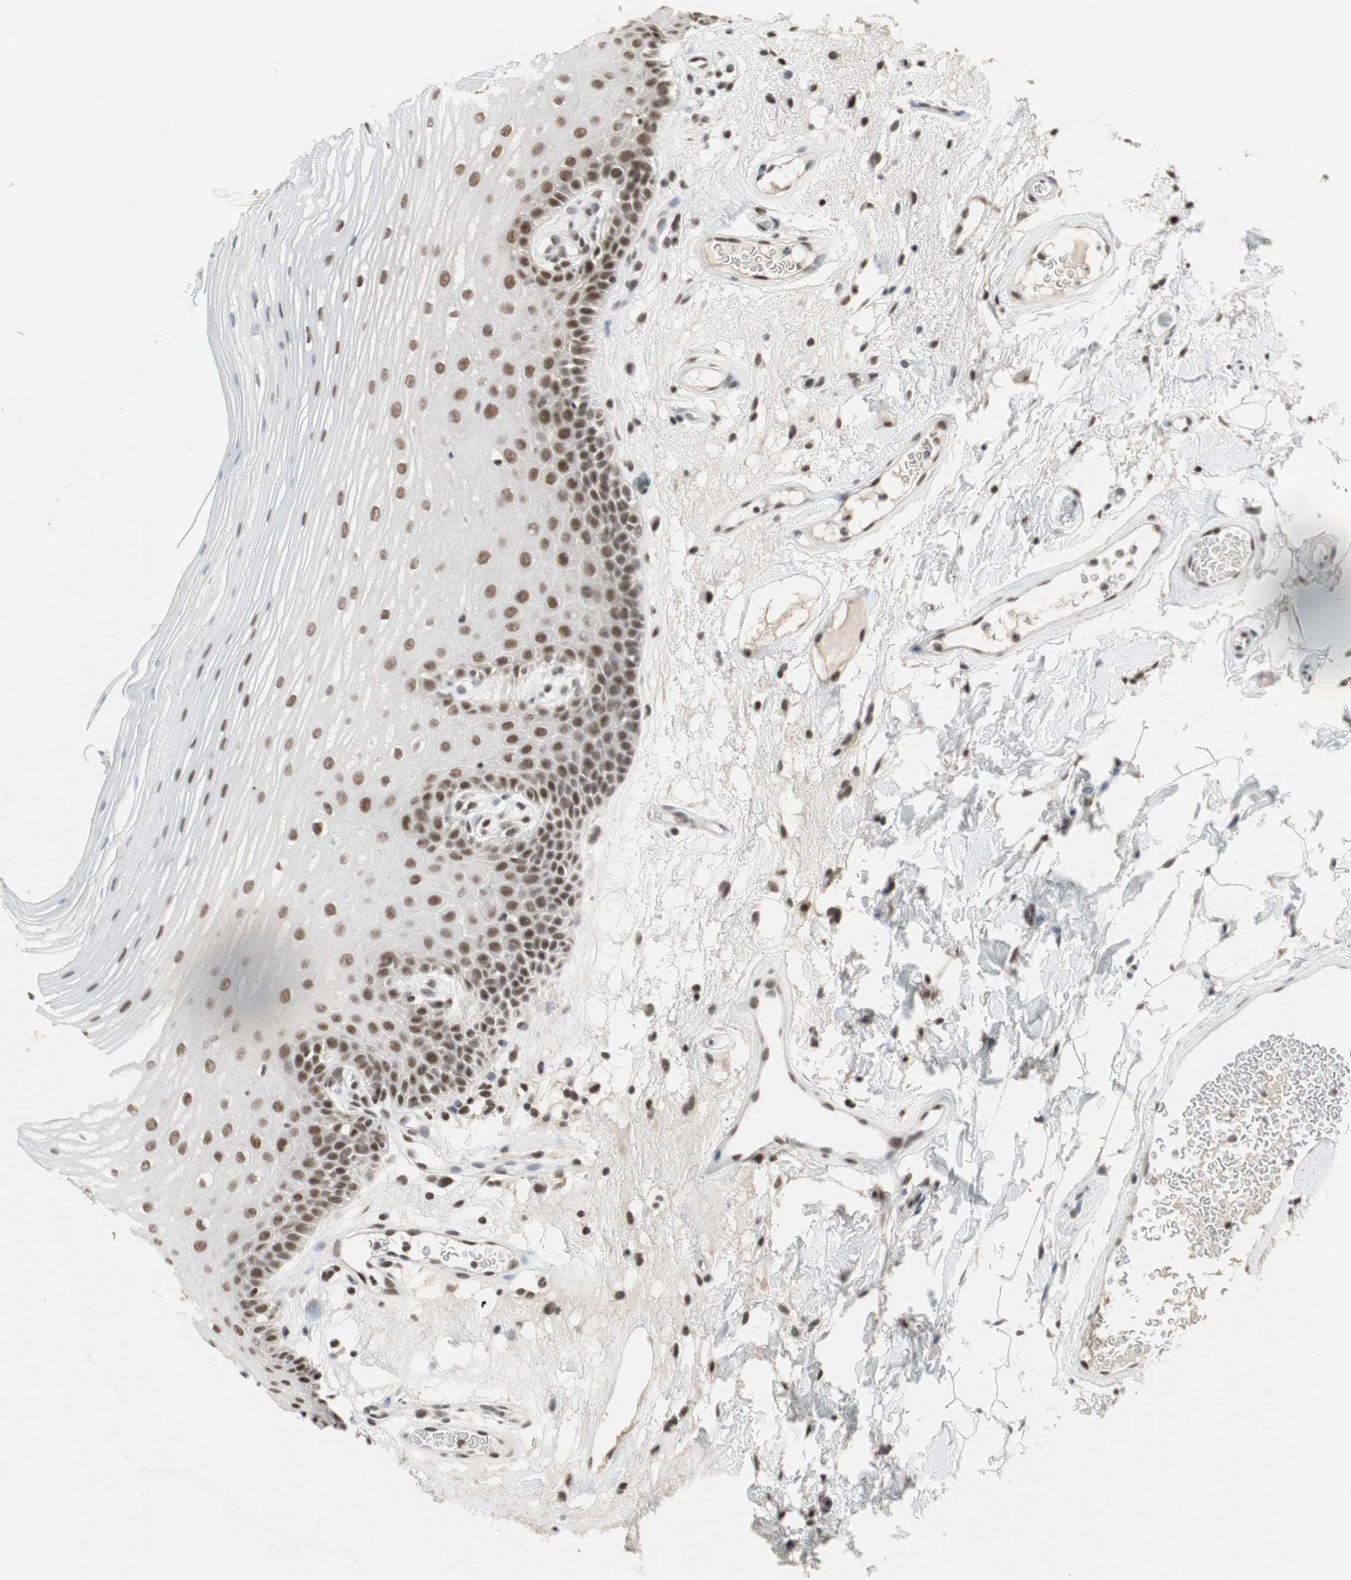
{"staining": {"intensity": "strong", "quantity": ">75%", "location": "nuclear"}, "tissue": "oral mucosa", "cell_type": "Squamous epithelial cells", "image_type": "normal", "snomed": [{"axis": "morphology", "description": "Normal tissue, NOS"}, {"axis": "morphology", "description": "Squamous cell carcinoma, NOS"}, {"axis": "topography", "description": "Skeletal muscle"}, {"axis": "topography", "description": "Oral tissue"}], "caption": "Oral mucosa was stained to show a protein in brown. There is high levels of strong nuclear positivity in about >75% of squamous epithelial cells. Using DAB (brown) and hematoxylin (blue) stains, captured at high magnification using brightfield microscopy.", "gene": "RTF1", "patient": {"sex": "male", "age": 71}}